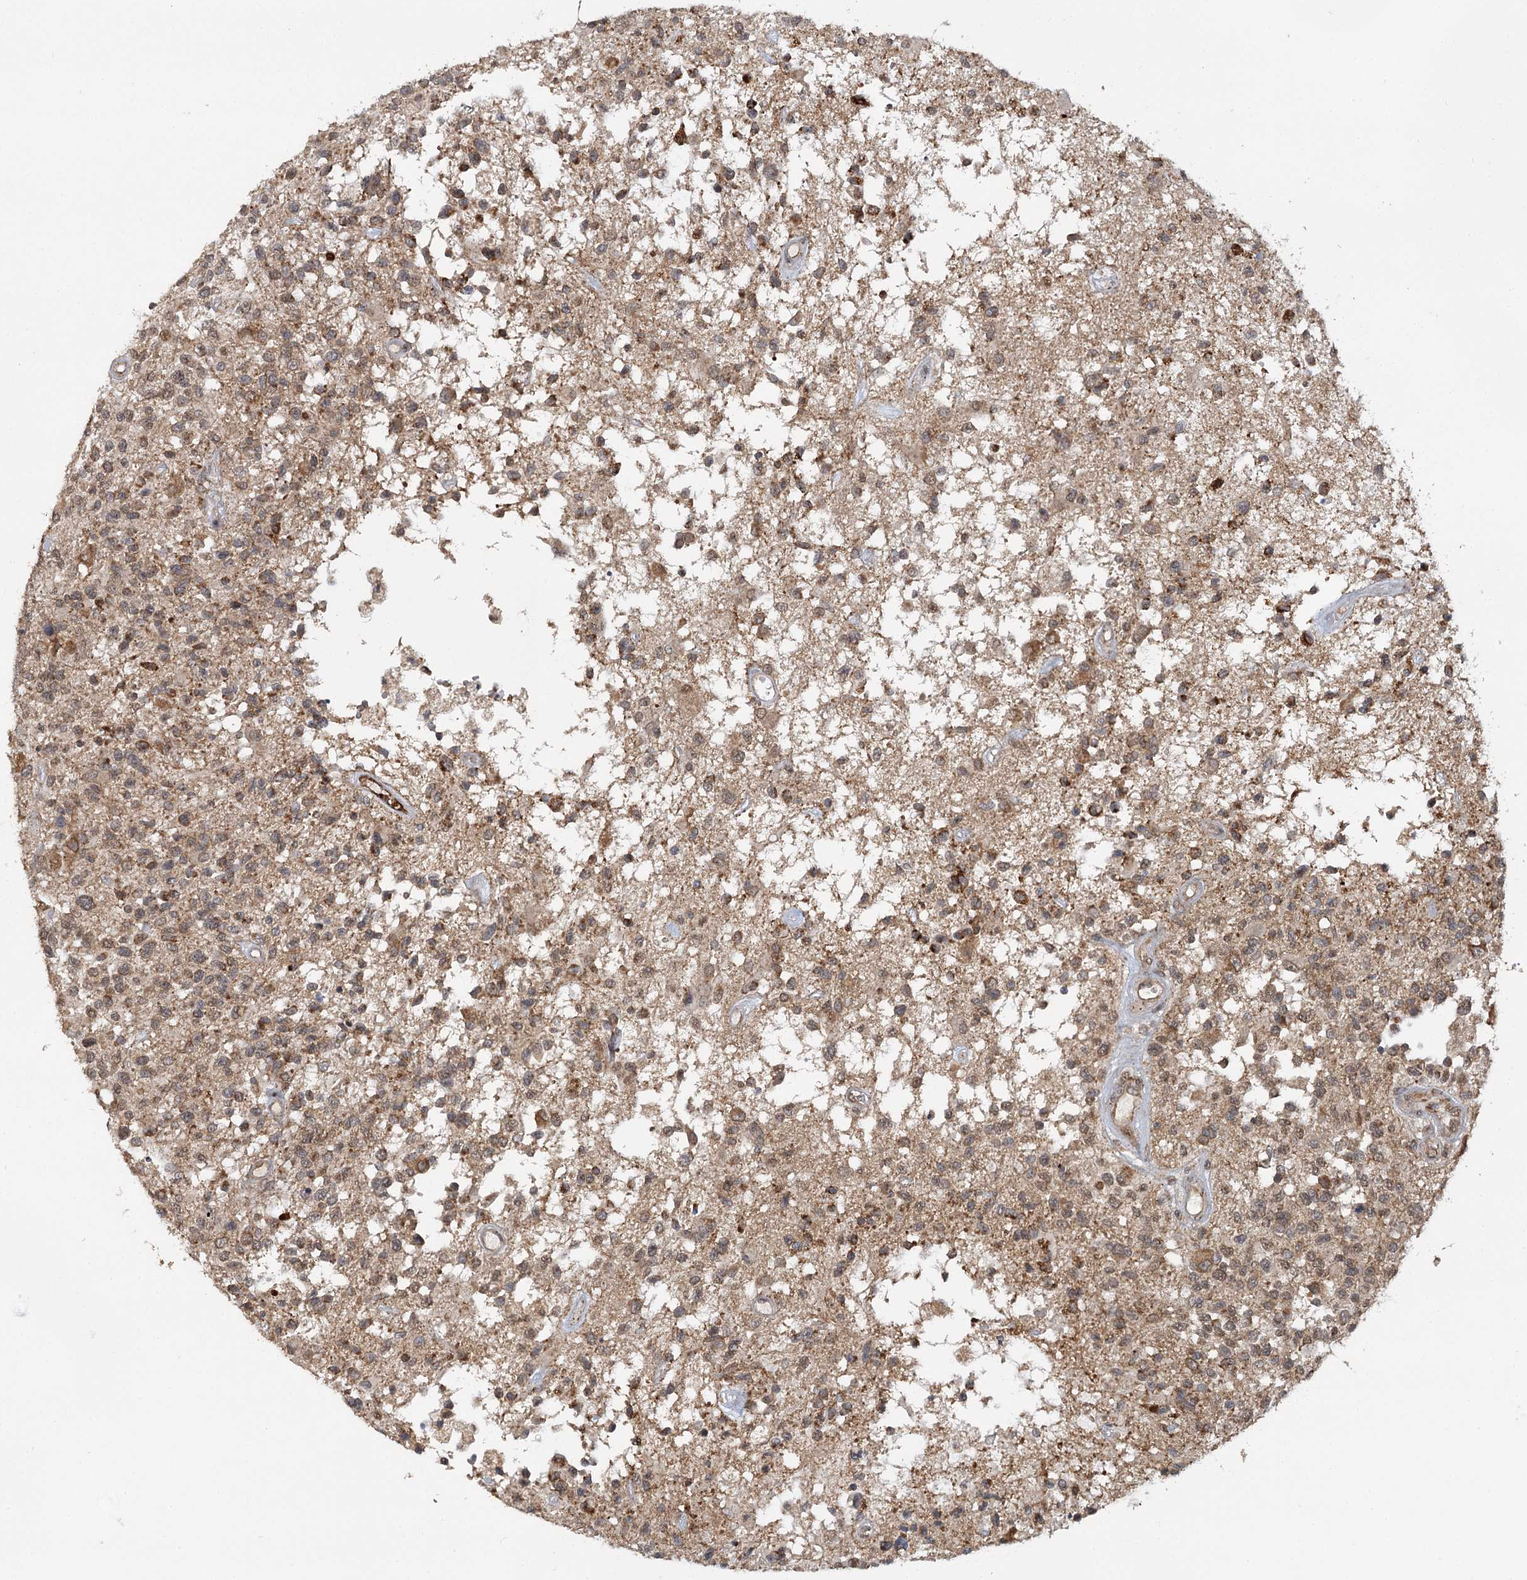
{"staining": {"intensity": "moderate", "quantity": ">75%", "location": "cytoplasmic/membranous"}, "tissue": "glioma", "cell_type": "Tumor cells", "image_type": "cancer", "snomed": [{"axis": "morphology", "description": "Glioma, malignant, High grade"}, {"axis": "morphology", "description": "Glioblastoma, NOS"}, {"axis": "topography", "description": "Brain"}], "caption": "A photomicrograph of human high-grade glioma (malignant) stained for a protein reveals moderate cytoplasmic/membranous brown staining in tumor cells.", "gene": "ZNRF3", "patient": {"sex": "male", "age": 60}}